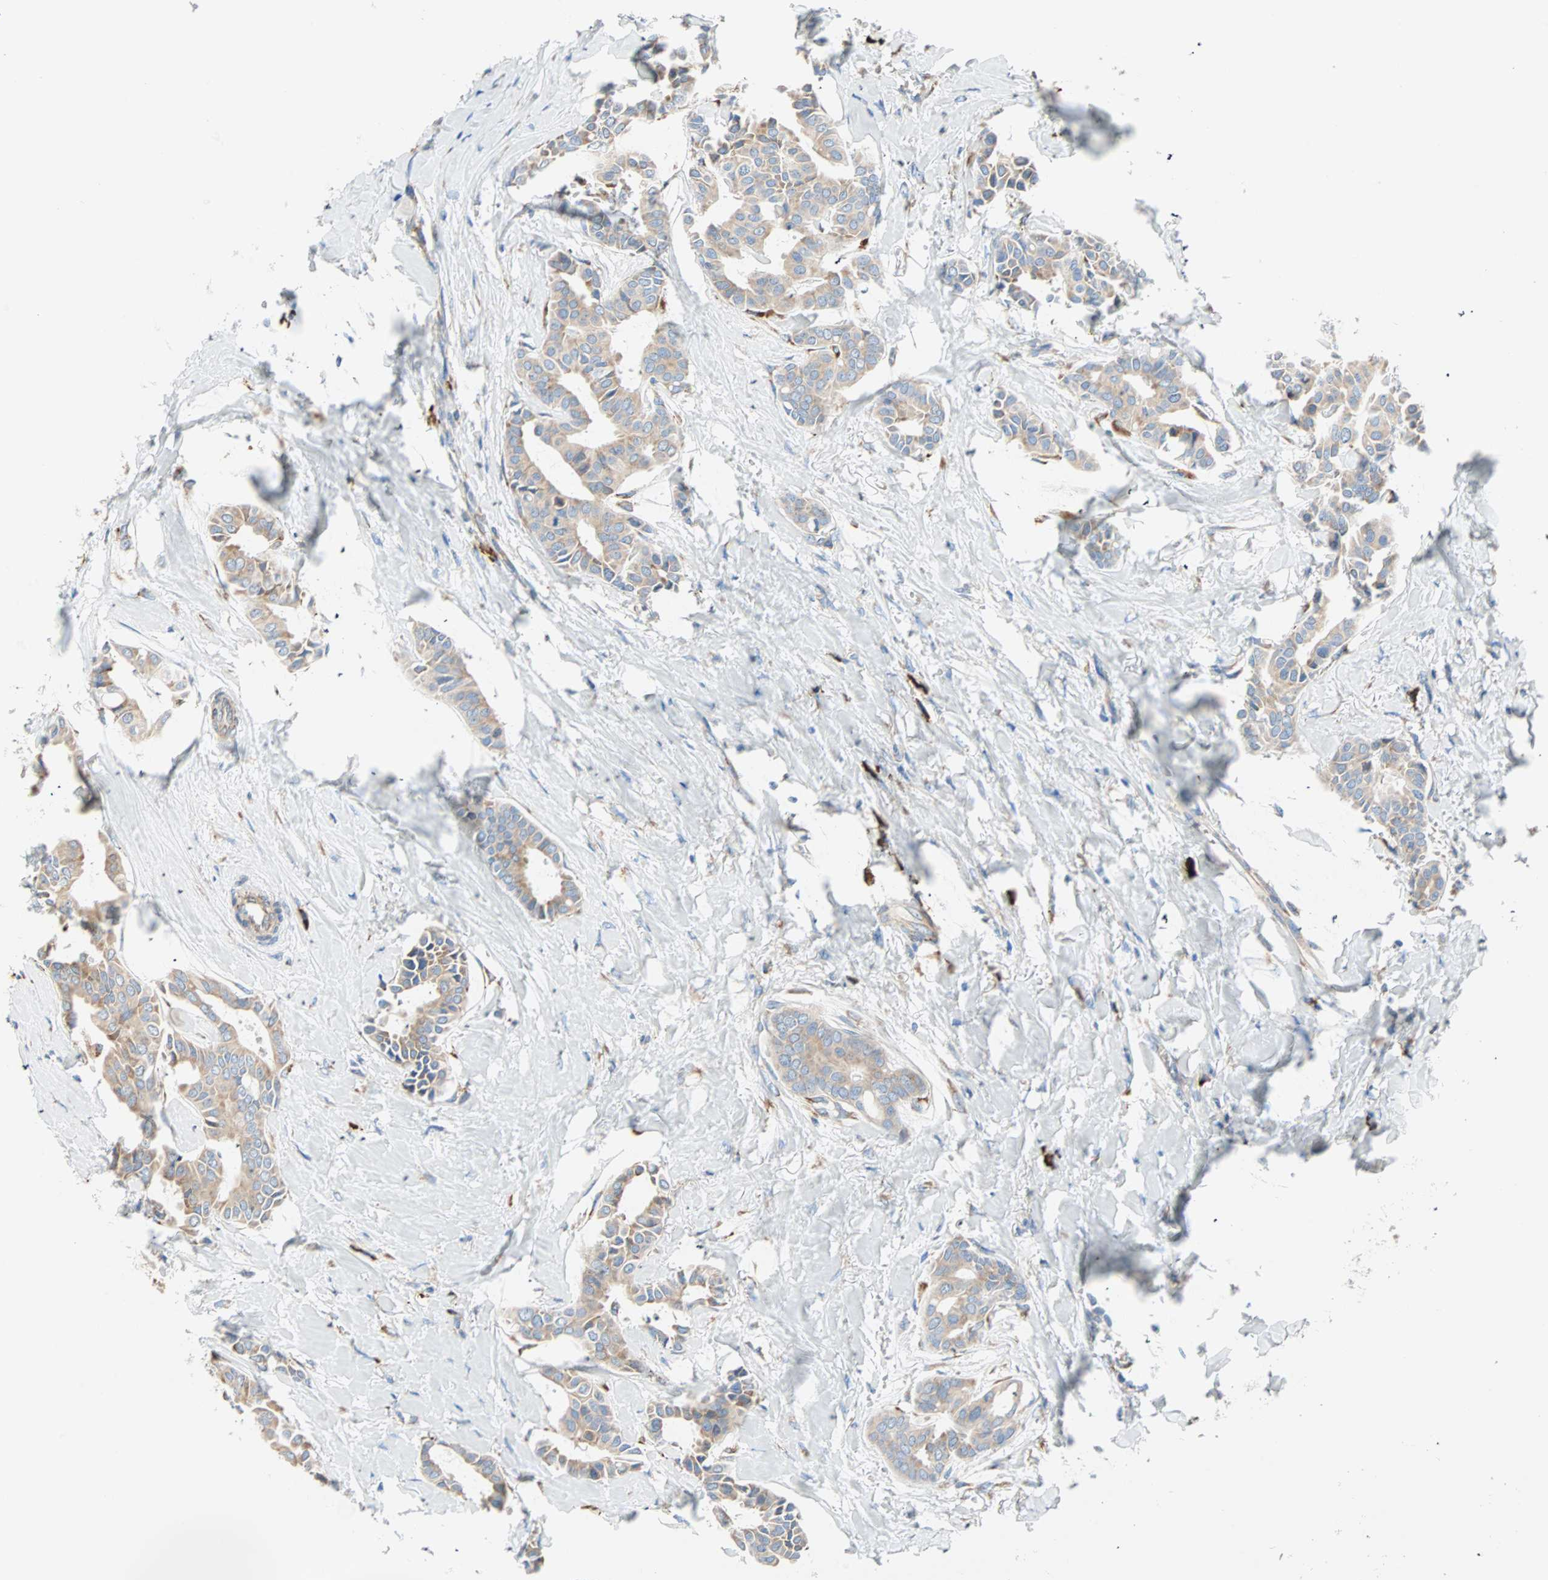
{"staining": {"intensity": "weak", "quantity": ">75%", "location": "cytoplasmic/membranous"}, "tissue": "head and neck cancer", "cell_type": "Tumor cells", "image_type": "cancer", "snomed": [{"axis": "morphology", "description": "Adenocarcinoma, NOS"}, {"axis": "topography", "description": "Salivary gland"}, {"axis": "topography", "description": "Head-Neck"}], "caption": "A histopathology image of head and neck adenocarcinoma stained for a protein displays weak cytoplasmic/membranous brown staining in tumor cells. The staining was performed using DAB (3,3'-diaminobenzidine) to visualize the protein expression in brown, while the nuclei were stained in blue with hematoxylin (Magnification: 20x).", "gene": "PLCXD1", "patient": {"sex": "female", "age": 59}}